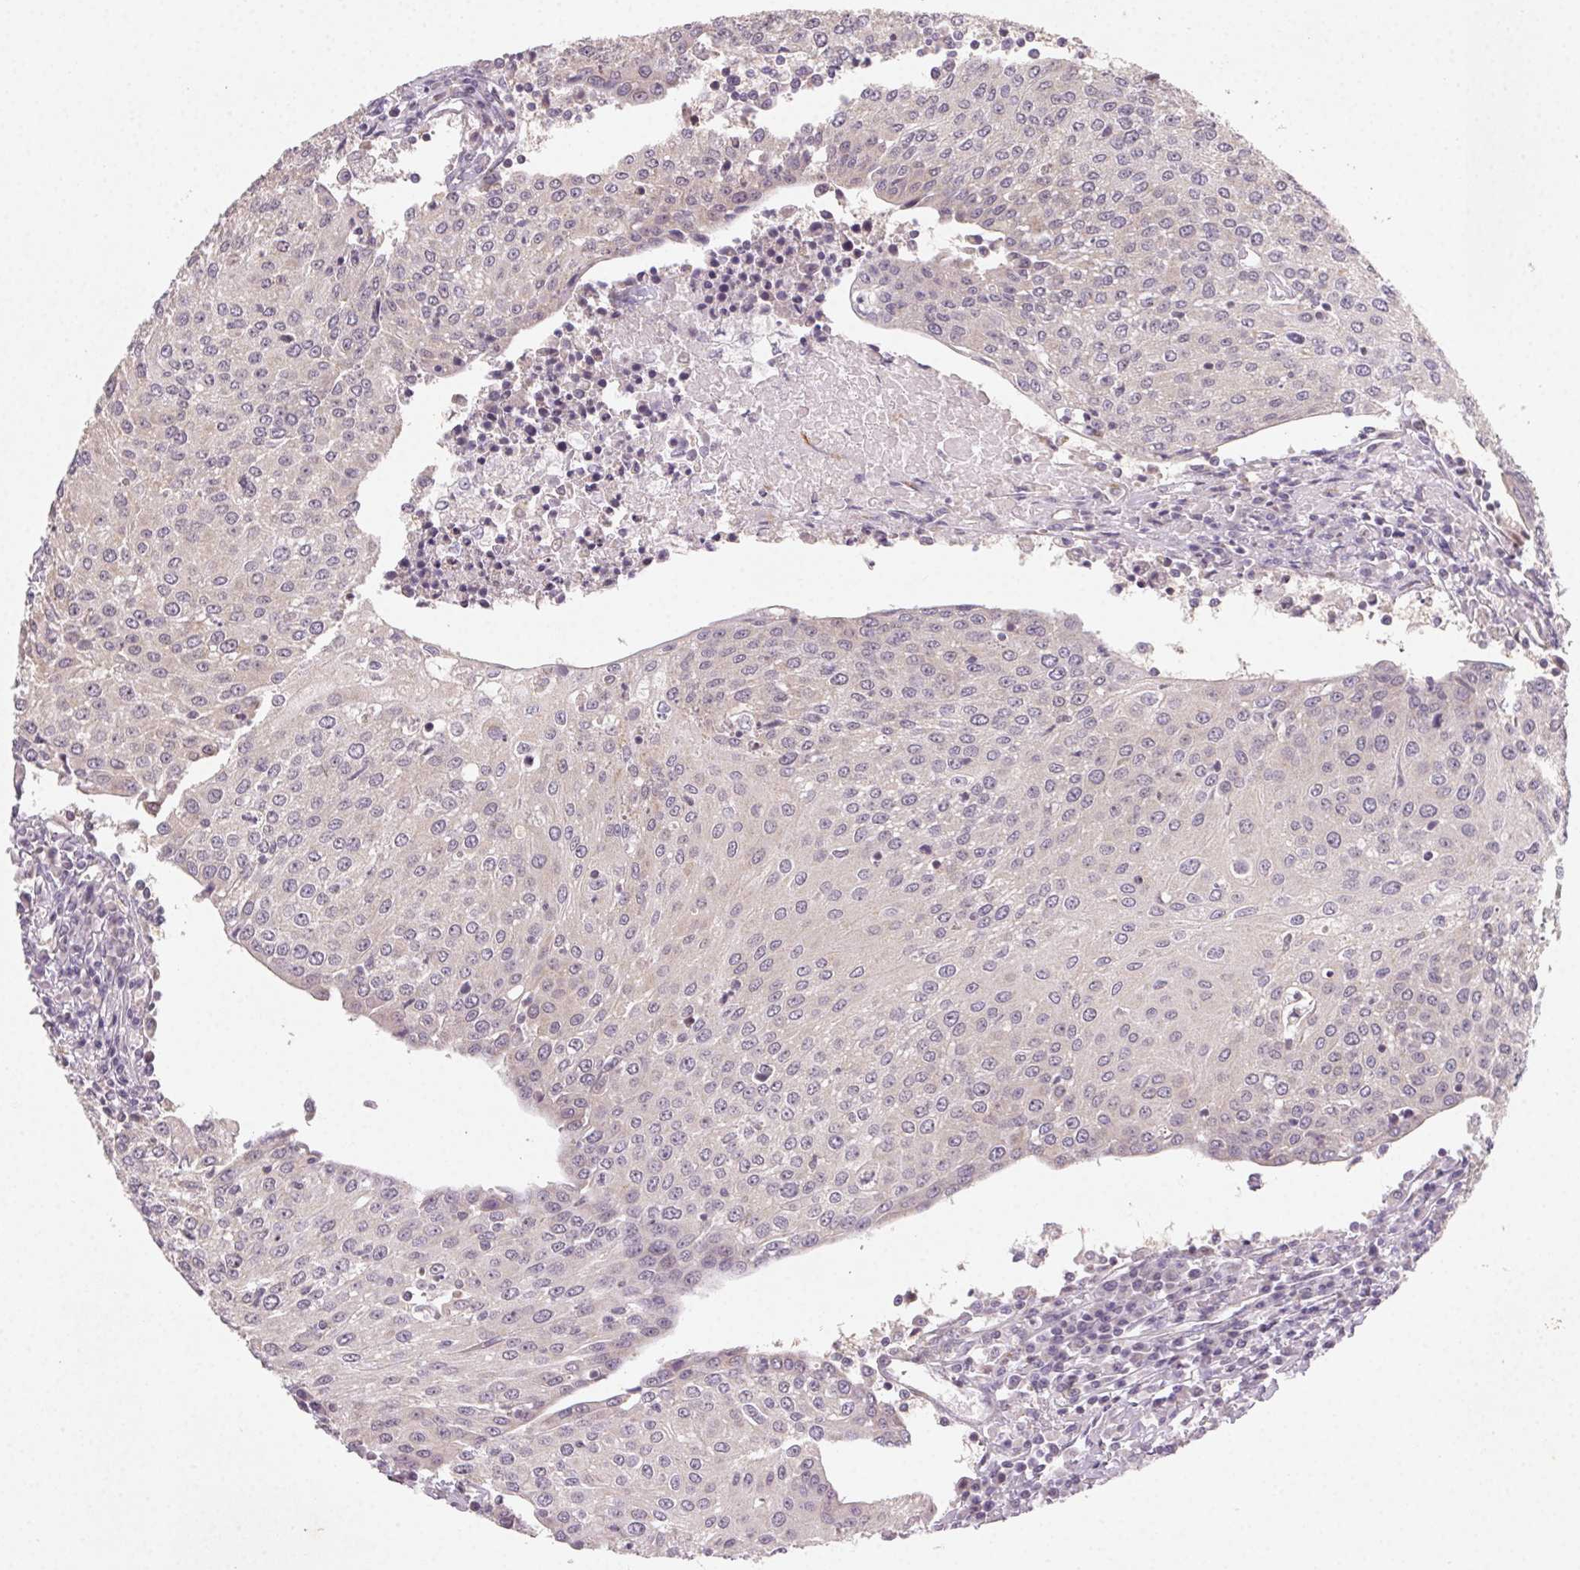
{"staining": {"intensity": "negative", "quantity": "none", "location": "none"}, "tissue": "urothelial cancer", "cell_type": "Tumor cells", "image_type": "cancer", "snomed": [{"axis": "morphology", "description": "Urothelial carcinoma, High grade"}, {"axis": "topography", "description": "Urinary bladder"}], "caption": "The image shows no staining of tumor cells in urothelial carcinoma (high-grade). (Brightfield microscopy of DAB IHC at high magnification).", "gene": "NCOA4", "patient": {"sex": "female", "age": 85}}